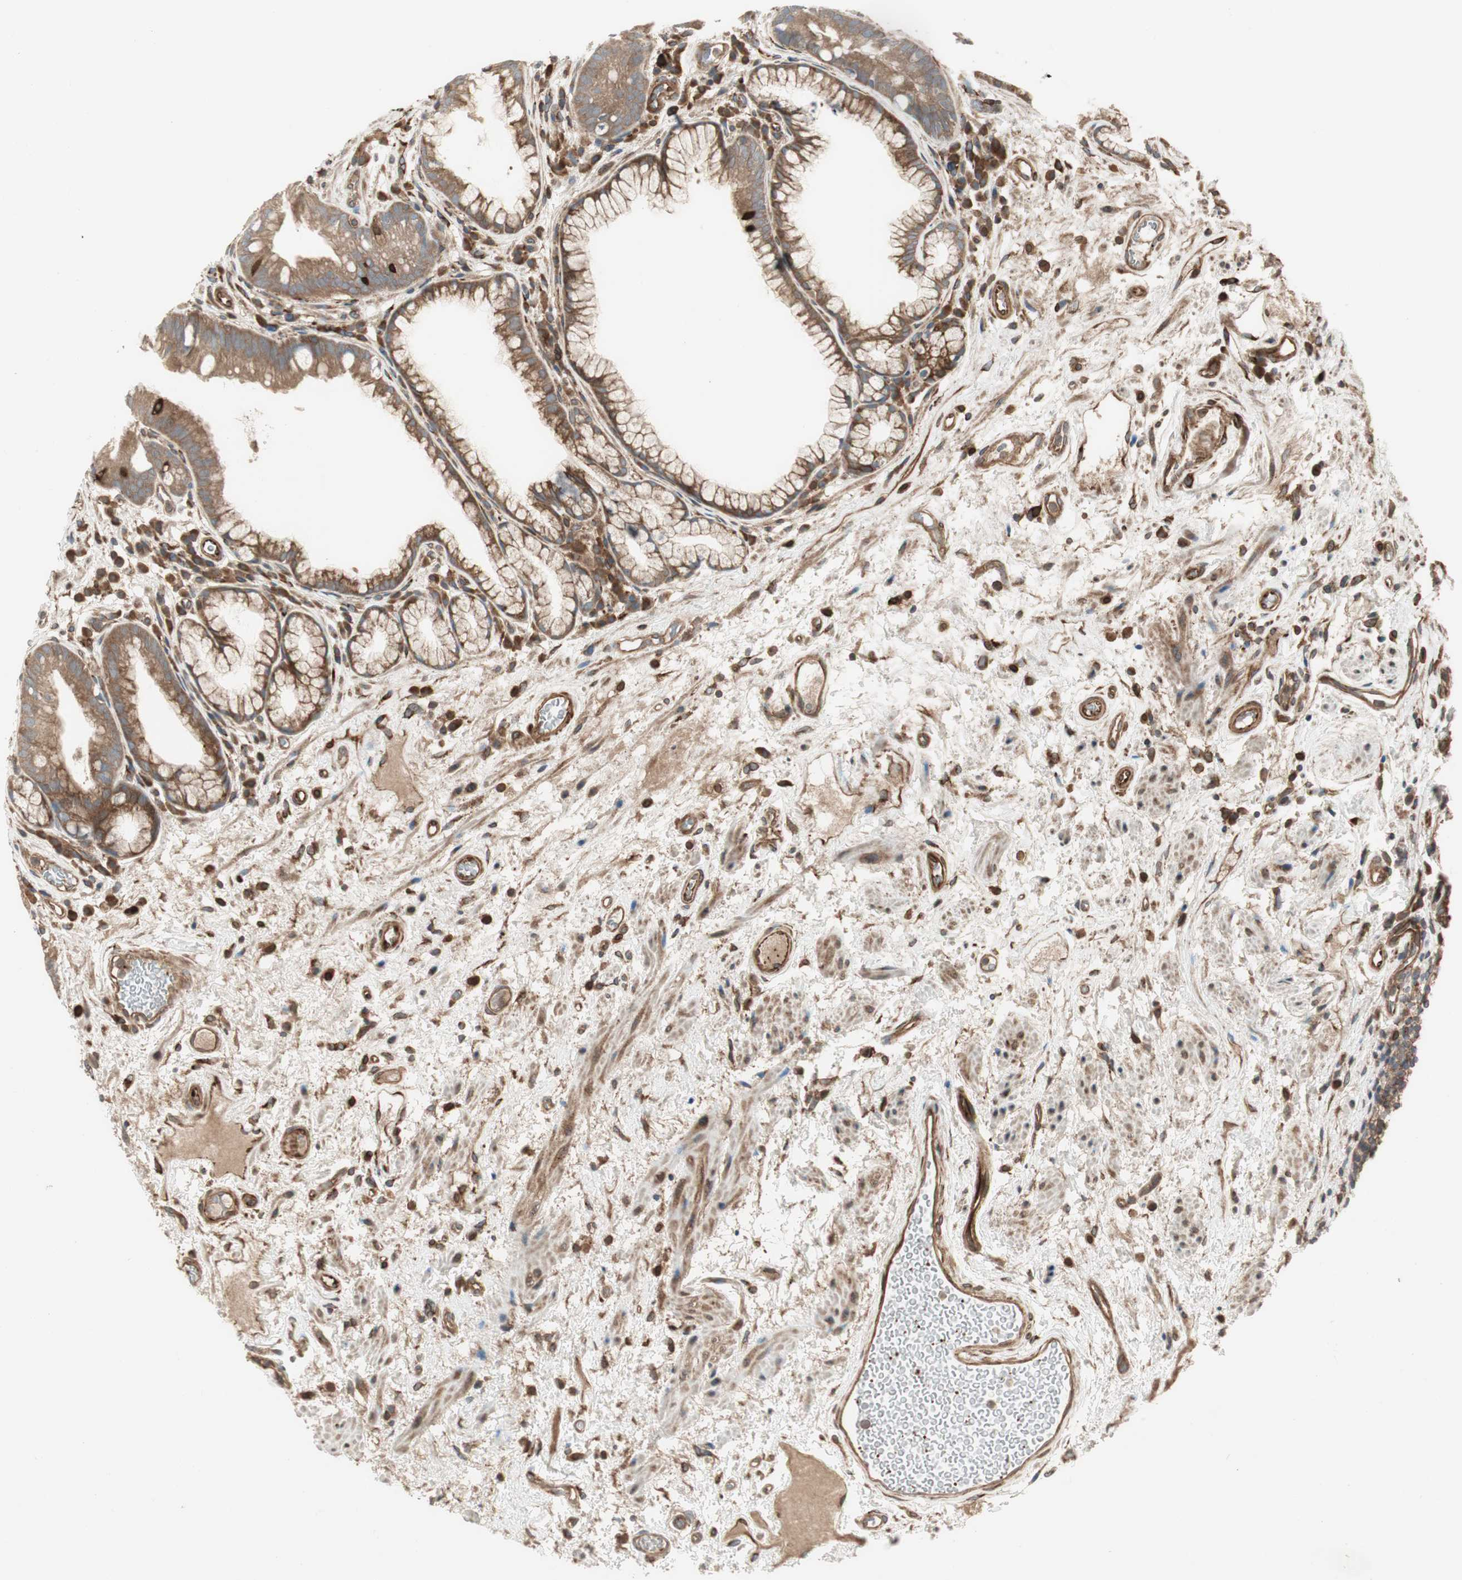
{"staining": {"intensity": "moderate", "quantity": ">75%", "location": "cytoplasmic/membranous"}, "tissue": "stomach", "cell_type": "Glandular cells", "image_type": "normal", "snomed": [{"axis": "morphology", "description": "Normal tissue, NOS"}, {"axis": "topography", "description": "Stomach, upper"}], "caption": "A histopathology image of human stomach stained for a protein shows moderate cytoplasmic/membranous brown staining in glandular cells. The staining was performed using DAB (3,3'-diaminobenzidine), with brown indicating positive protein expression. Nuclei are stained blue with hematoxylin.", "gene": "PRKG1", "patient": {"sex": "male", "age": 72}}